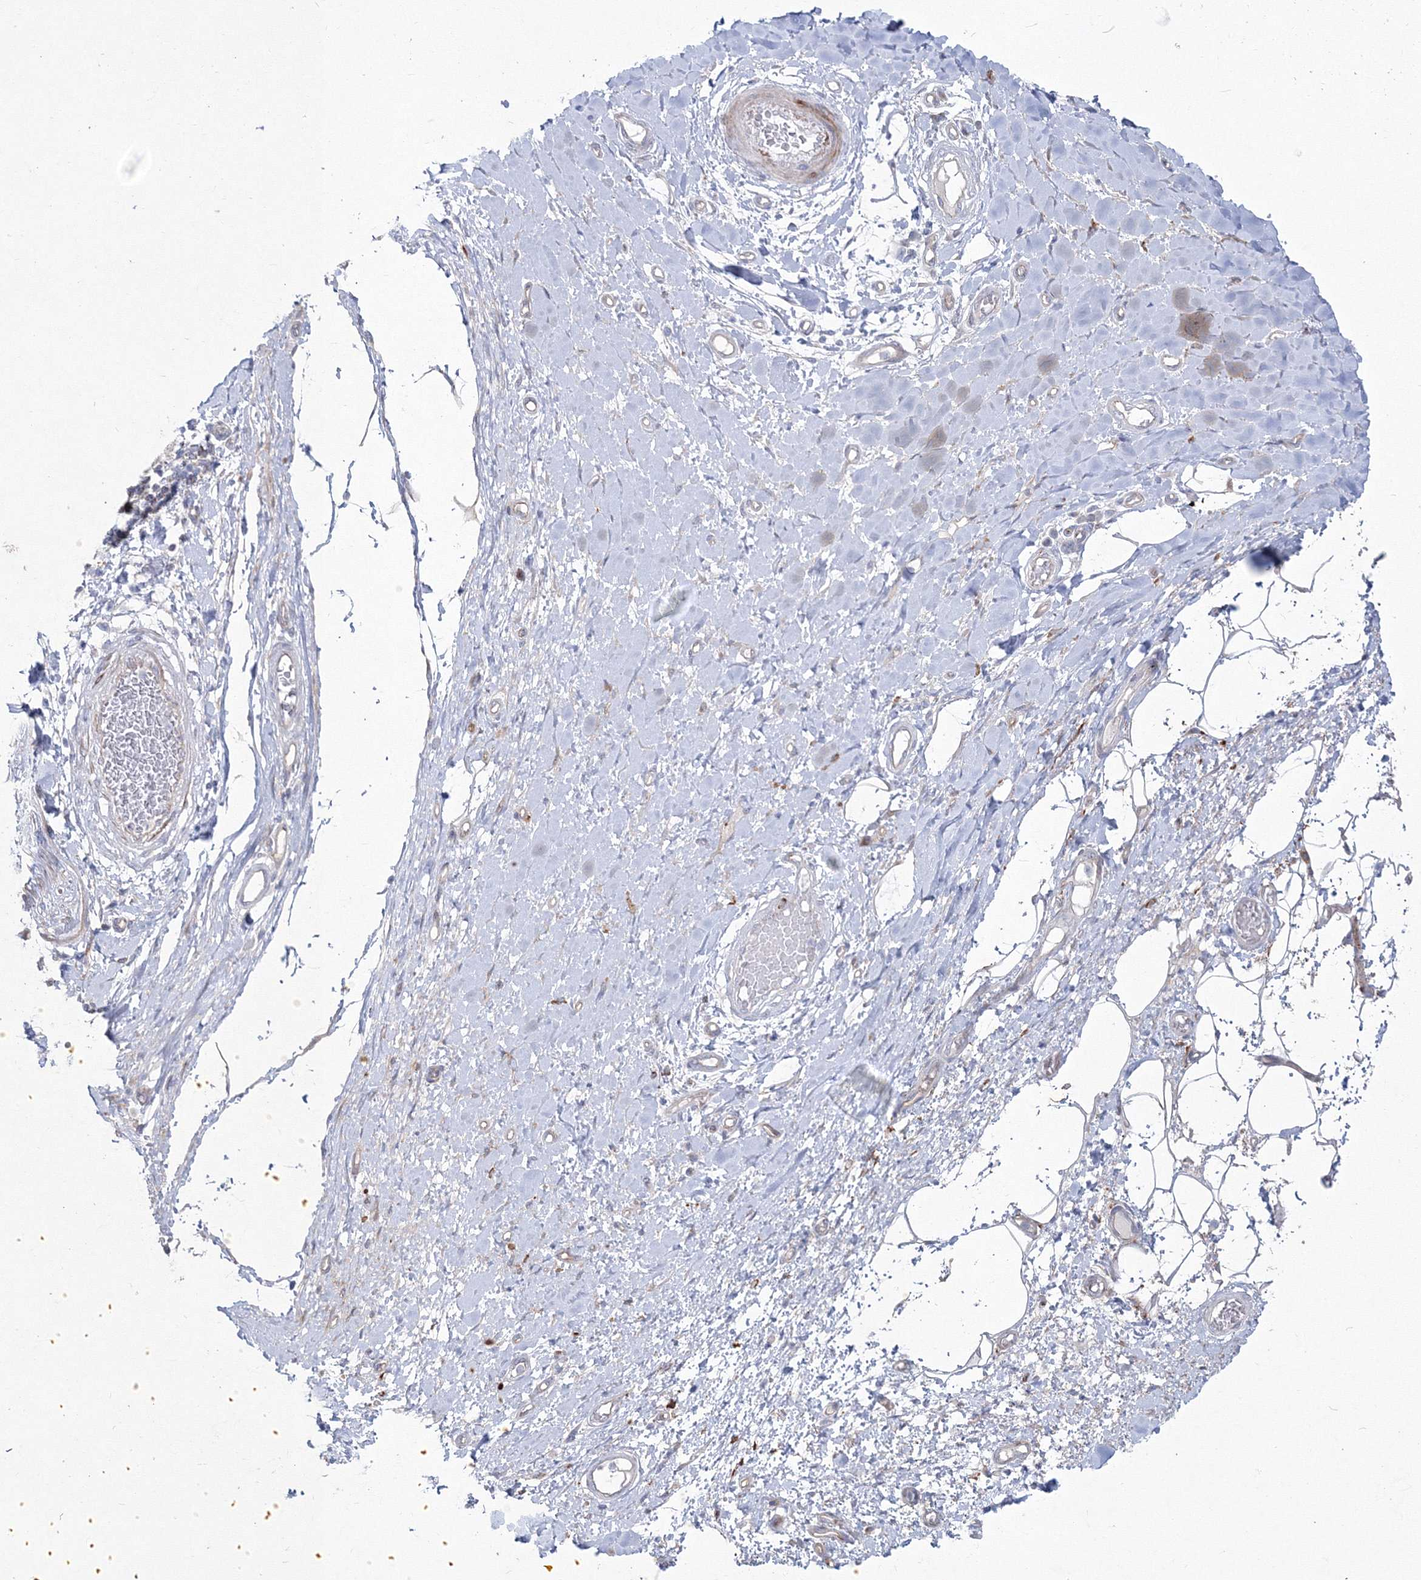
{"staining": {"intensity": "negative", "quantity": "none", "location": "none"}, "tissue": "adipose tissue", "cell_type": "Adipocytes", "image_type": "normal", "snomed": [{"axis": "morphology", "description": "Normal tissue, NOS"}, {"axis": "morphology", "description": "Adenocarcinoma, NOS"}, {"axis": "topography", "description": "Esophagus"}, {"axis": "topography", "description": "Stomach, upper"}, {"axis": "topography", "description": "Peripheral nerve tissue"}], "caption": "An image of adipose tissue stained for a protein exhibits no brown staining in adipocytes. (Stains: DAB (3,3'-diaminobenzidine) immunohistochemistry (IHC) with hematoxylin counter stain, Microscopy: brightfield microscopy at high magnification).", "gene": "HYAL2", "patient": {"sex": "male", "age": 62}}